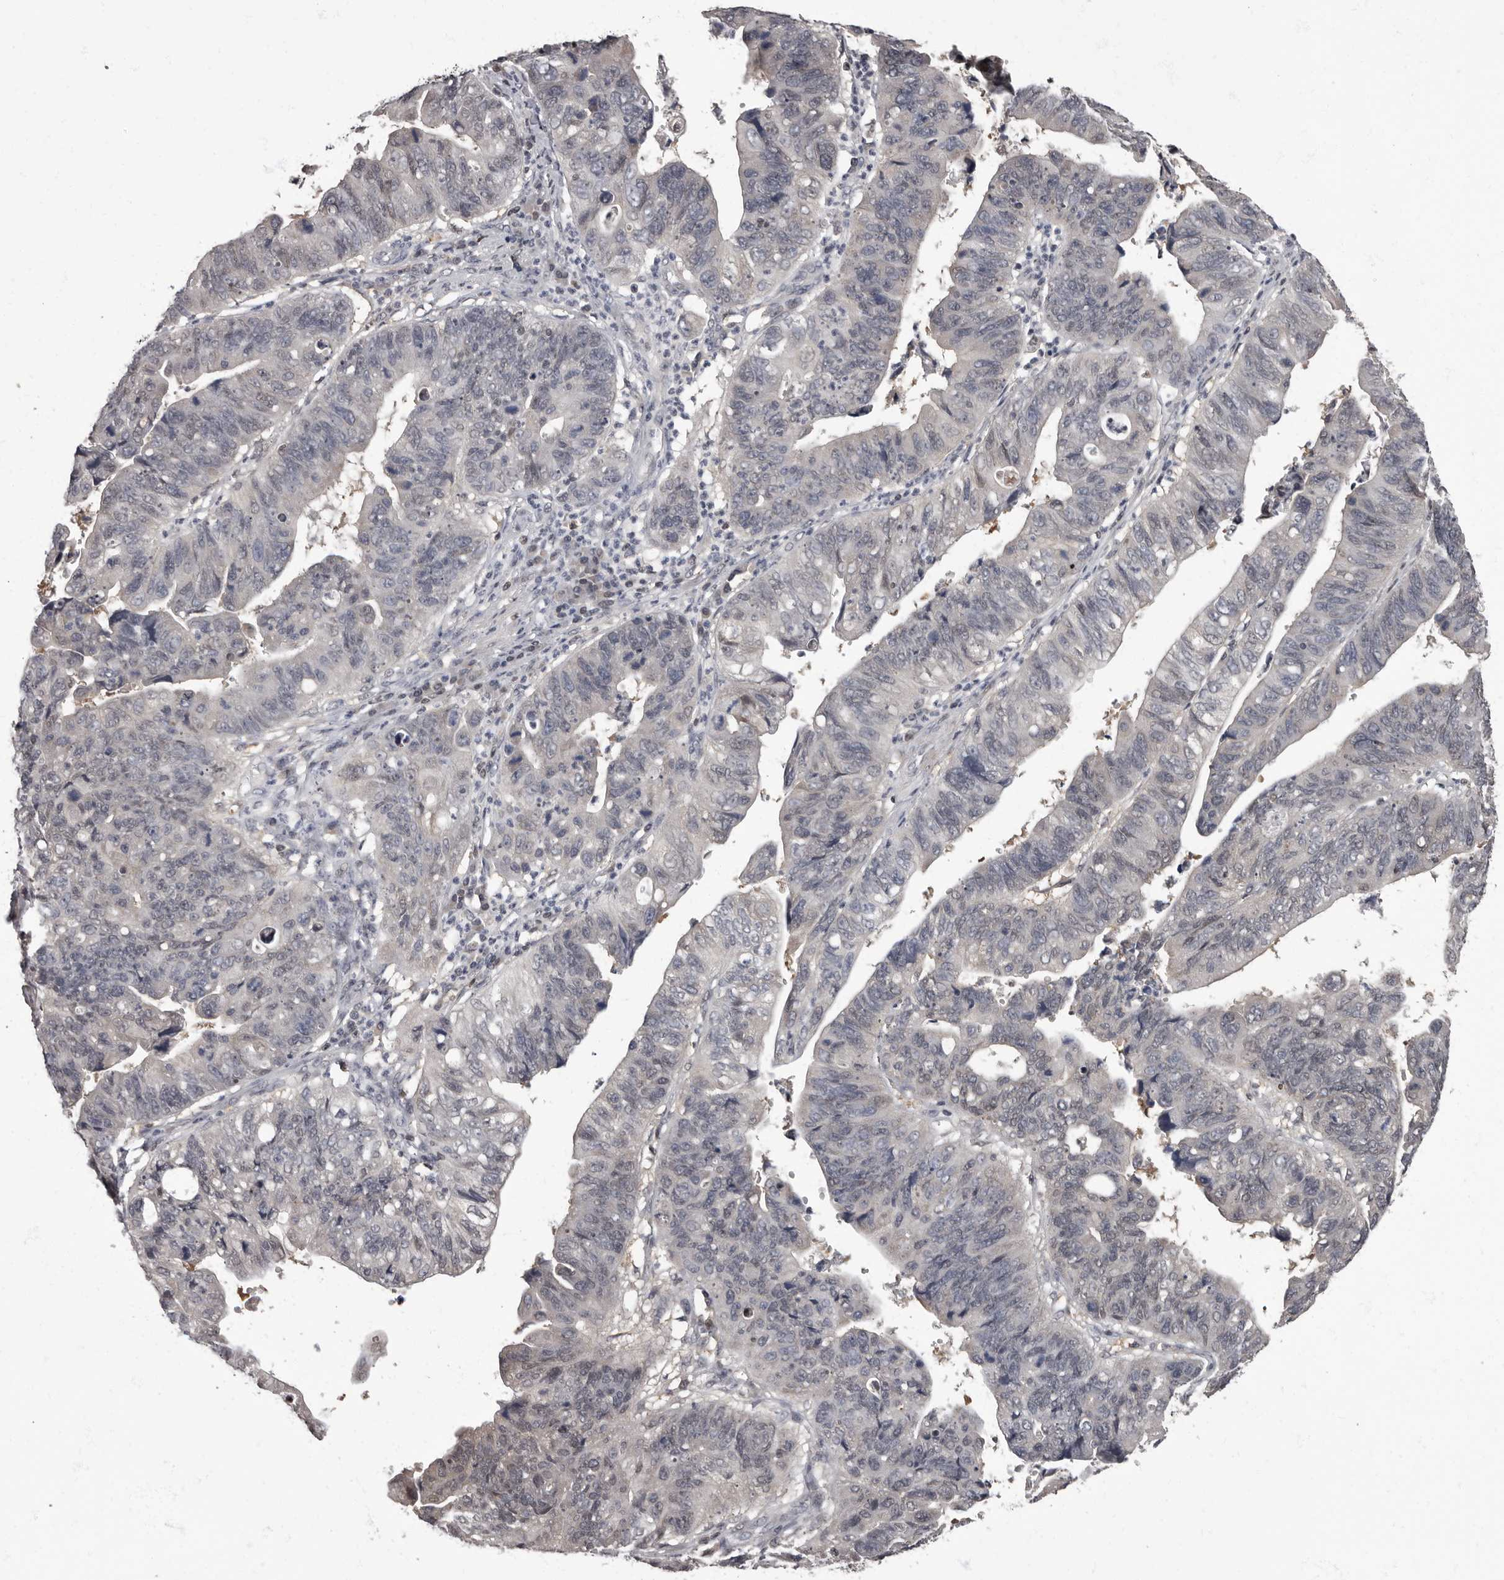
{"staining": {"intensity": "negative", "quantity": "none", "location": "none"}, "tissue": "stomach cancer", "cell_type": "Tumor cells", "image_type": "cancer", "snomed": [{"axis": "morphology", "description": "Adenocarcinoma, NOS"}, {"axis": "topography", "description": "Stomach"}], "caption": "Stomach adenocarcinoma was stained to show a protein in brown. There is no significant positivity in tumor cells. The staining was performed using DAB (3,3'-diaminobenzidine) to visualize the protein expression in brown, while the nuclei were stained in blue with hematoxylin (Magnification: 20x).", "gene": "C1orf50", "patient": {"sex": "male", "age": 59}}